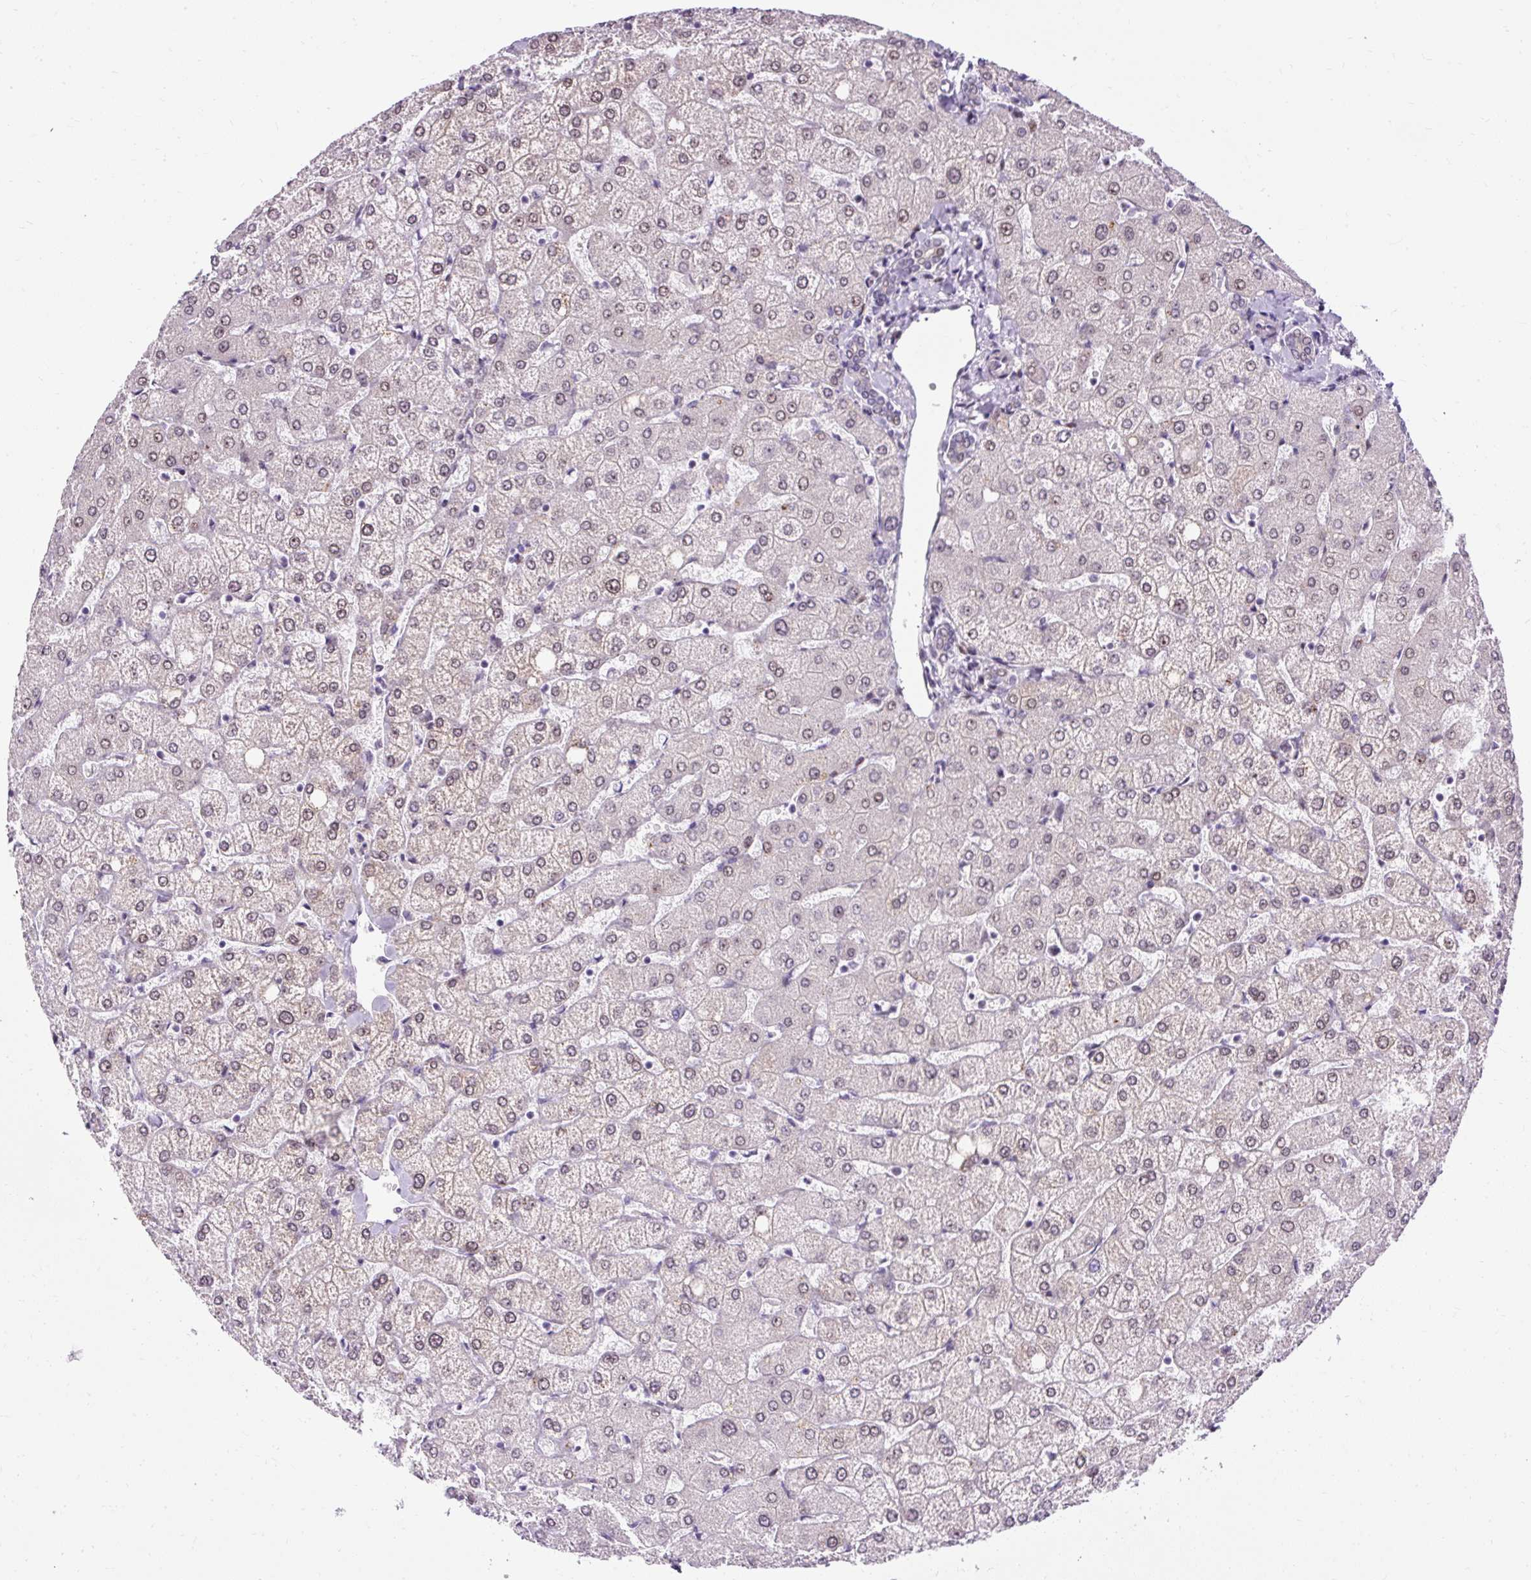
{"staining": {"intensity": "weak", "quantity": "<25%", "location": "nuclear"}, "tissue": "liver", "cell_type": "Cholangiocytes", "image_type": "normal", "snomed": [{"axis": "morphology", "description": "Normal tissue, NOS"}, {"axis": "topography", "description": "Liver"}], "caption": "A micrograph of human liver is negative for staining in cholangiocytes. (Immunohistochemistry, brightfield microscopy, high magnification).", "gene": "ARHGEF18", "patient": {"sex": "female", "age": 54}}